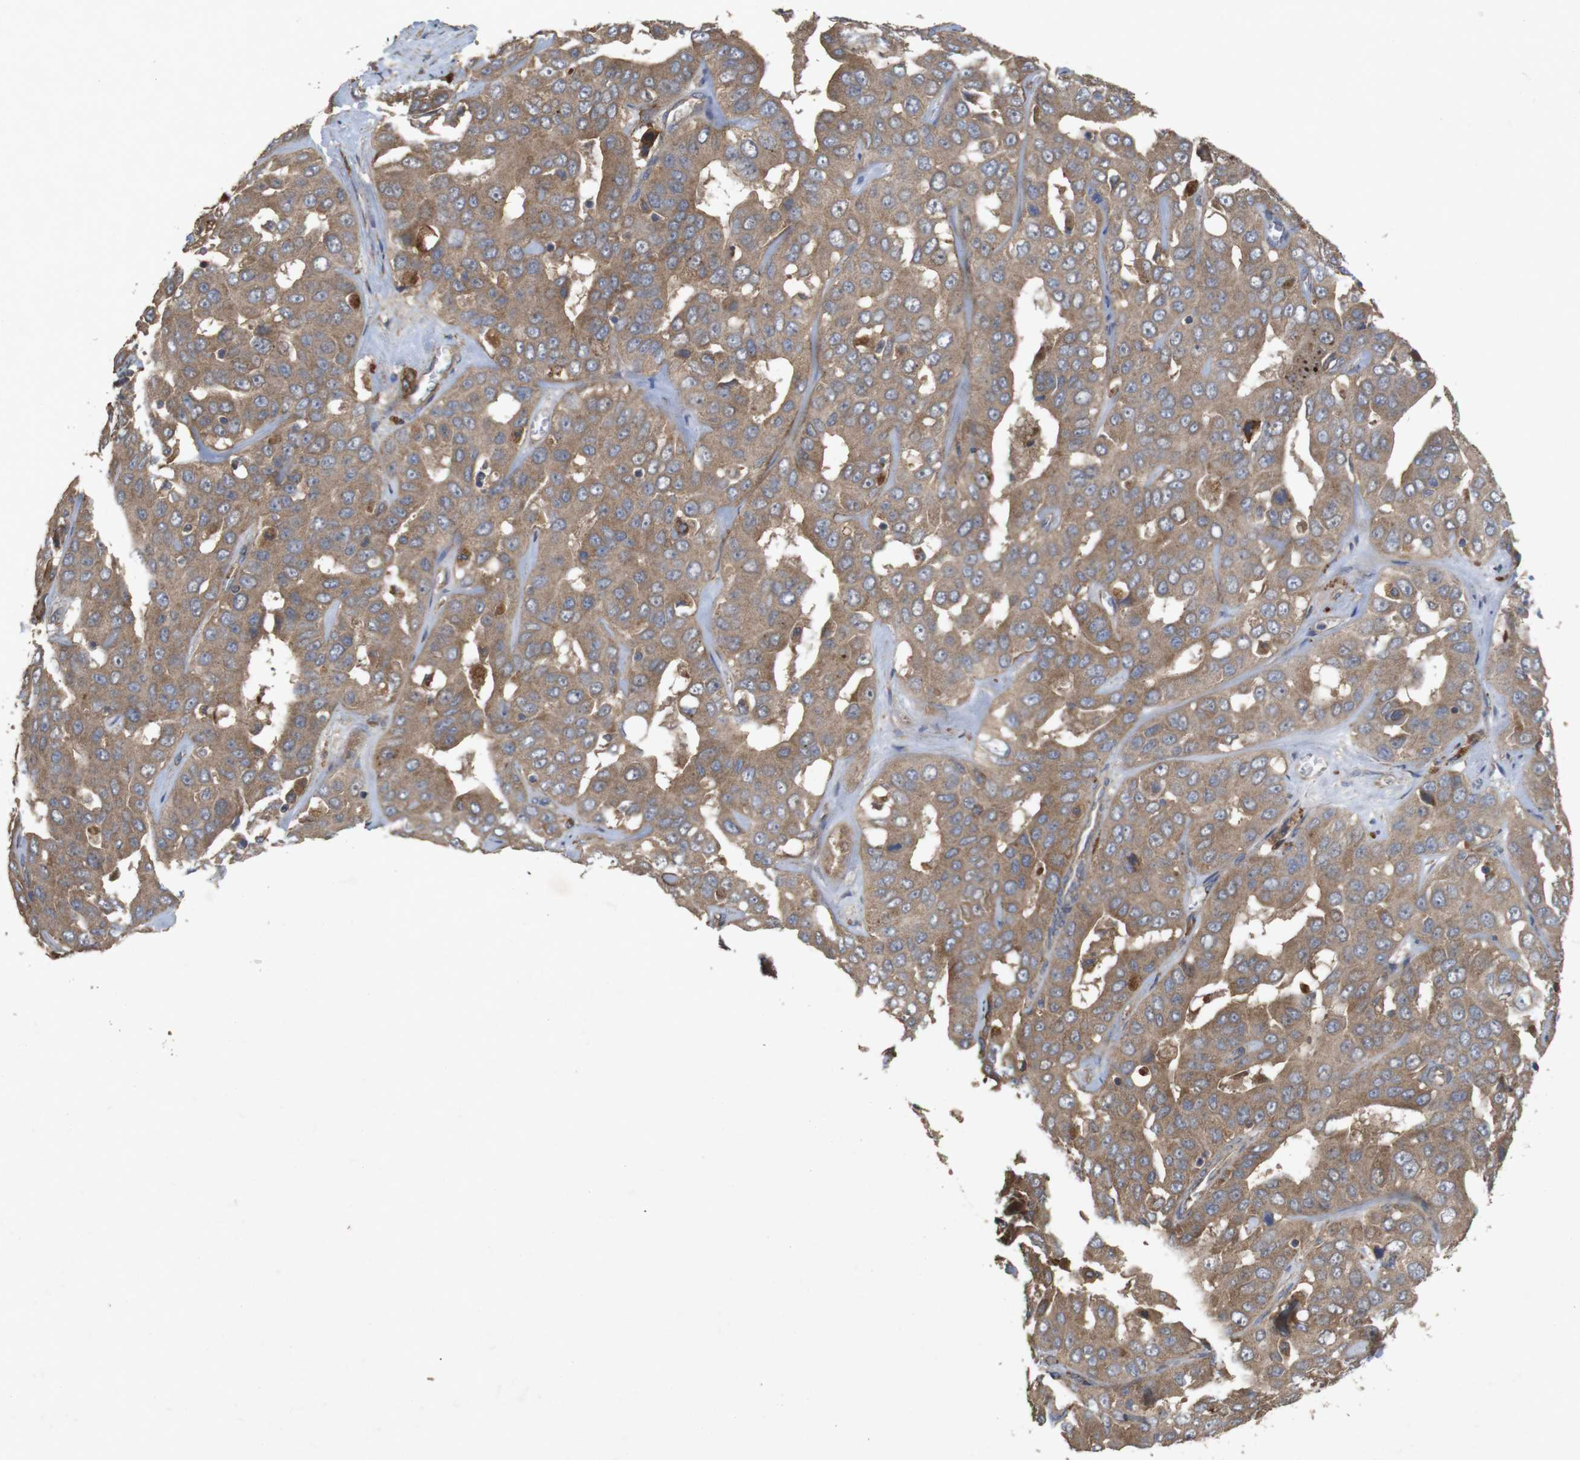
{"staining": {"intensity": "moderate", "quantity": ">75%", "location": "cytoplasmic/membranous"}, "tissue": "liver cancer", "cell_type": "Tumor cells", "image_type": "cancer", "snomed": [{"axis": "morphology", "description": "Cholangiocarcinoma"}, {"axis": "topography", "description": "Liver"}], "caption": "Liver cholangiocarcinoma stained for a protein (brown) demonstrates moderate cytoplasmic/membranous positive staining in about >75% of tumor cells.", "gene": "KCNS3", "patient": {"sex": "female", "age": 52}}